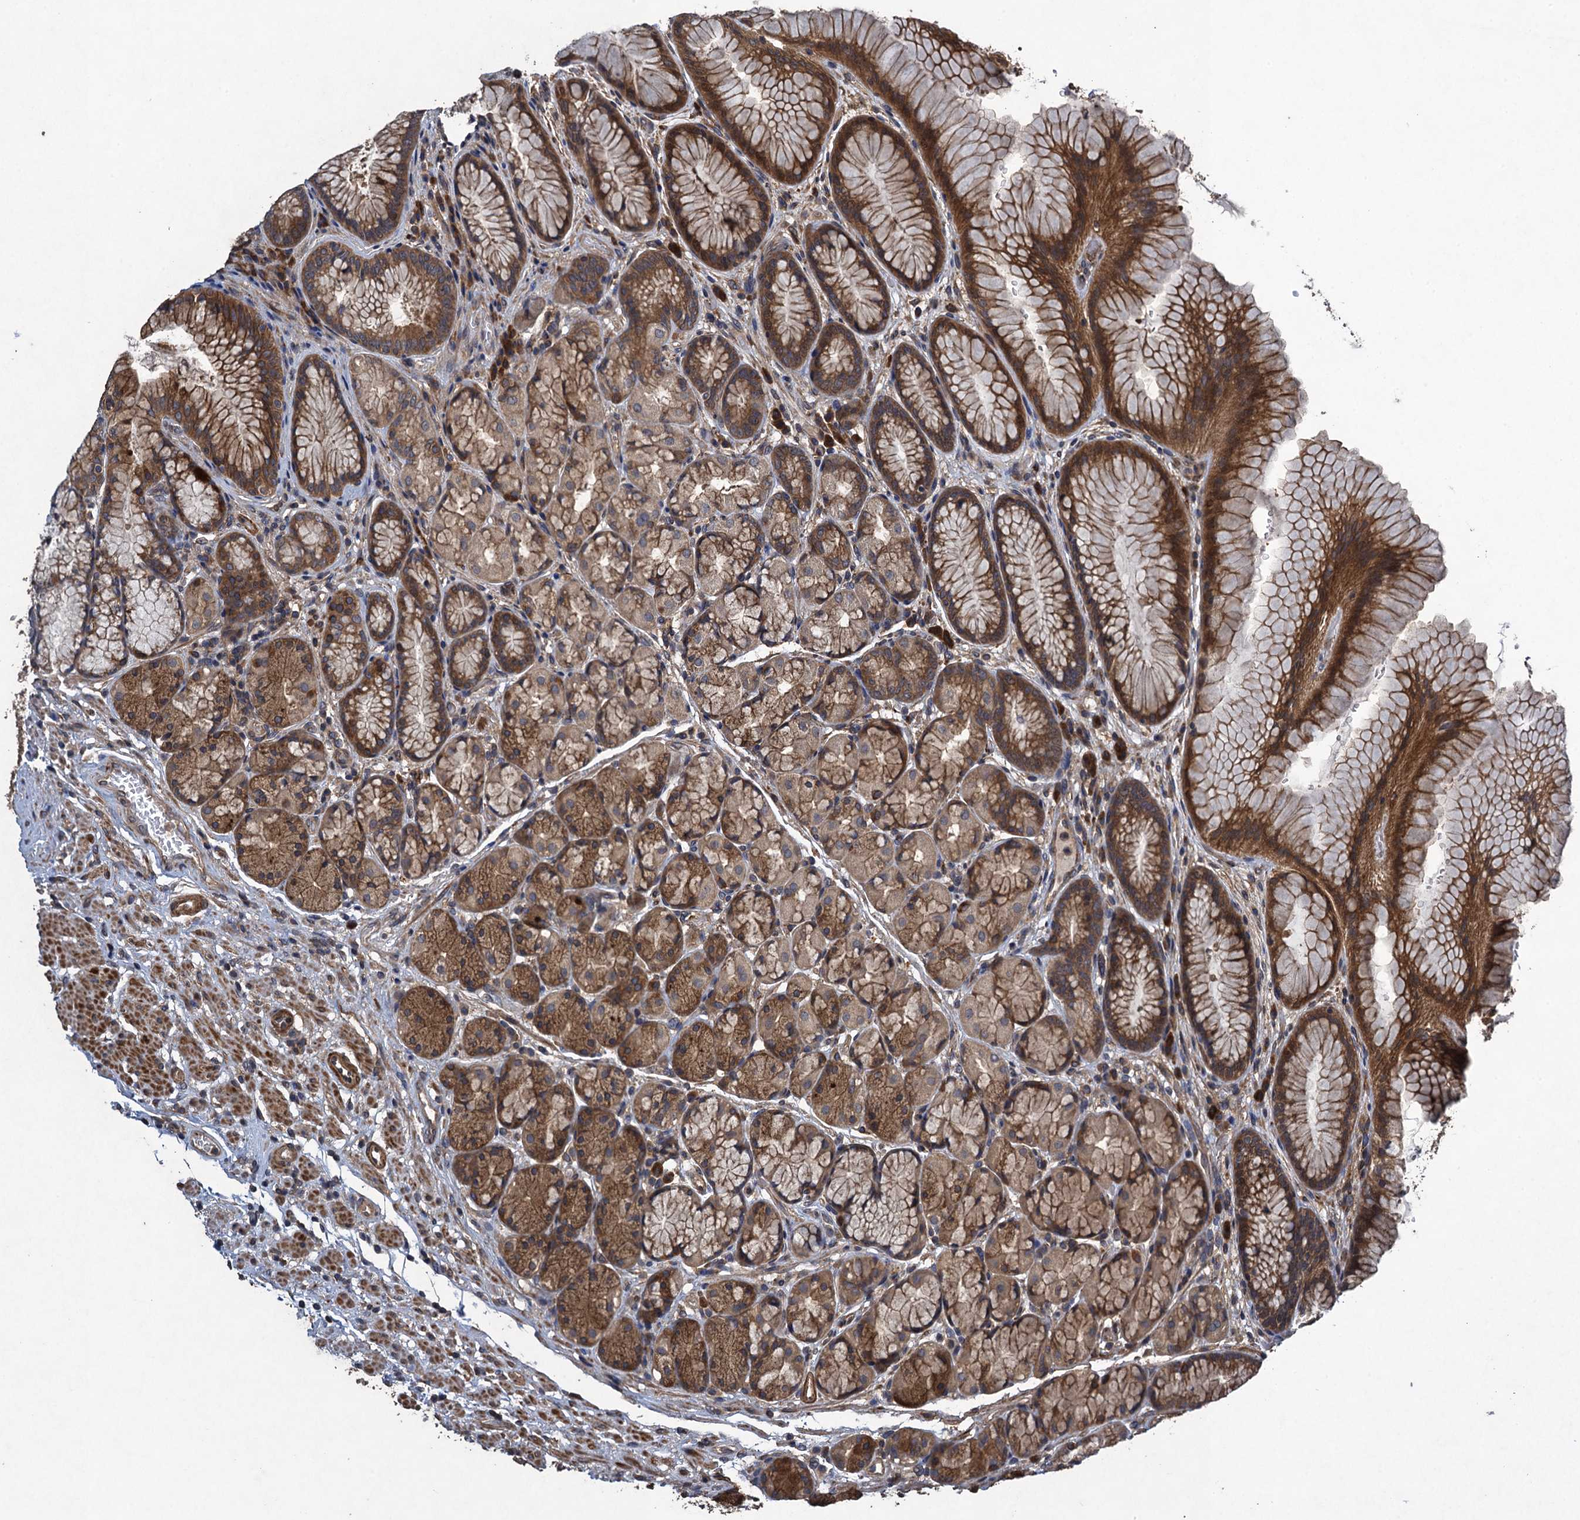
{"staining": {"intensity": "strong", "quantity": ">75%", "location": "cytoplasmic/membranous"}, "tissue": "stomach", "cell_type": "Glandular cells", "image_type": "normal", "snomed": [{"axis": "morphology", "description": "Normal tissue, NOS"}, {"axis": "topography", "description": "Stomach"}], "caption": "IHC photomicrograph of normal human stomach stained for a protein (brown), which demonstrates high levels of strong cytoplasmic/membranous staining in about >75% of glandular cells.", "gene": "CNTN5", "patient": {"sex": "male", "age": 63}}